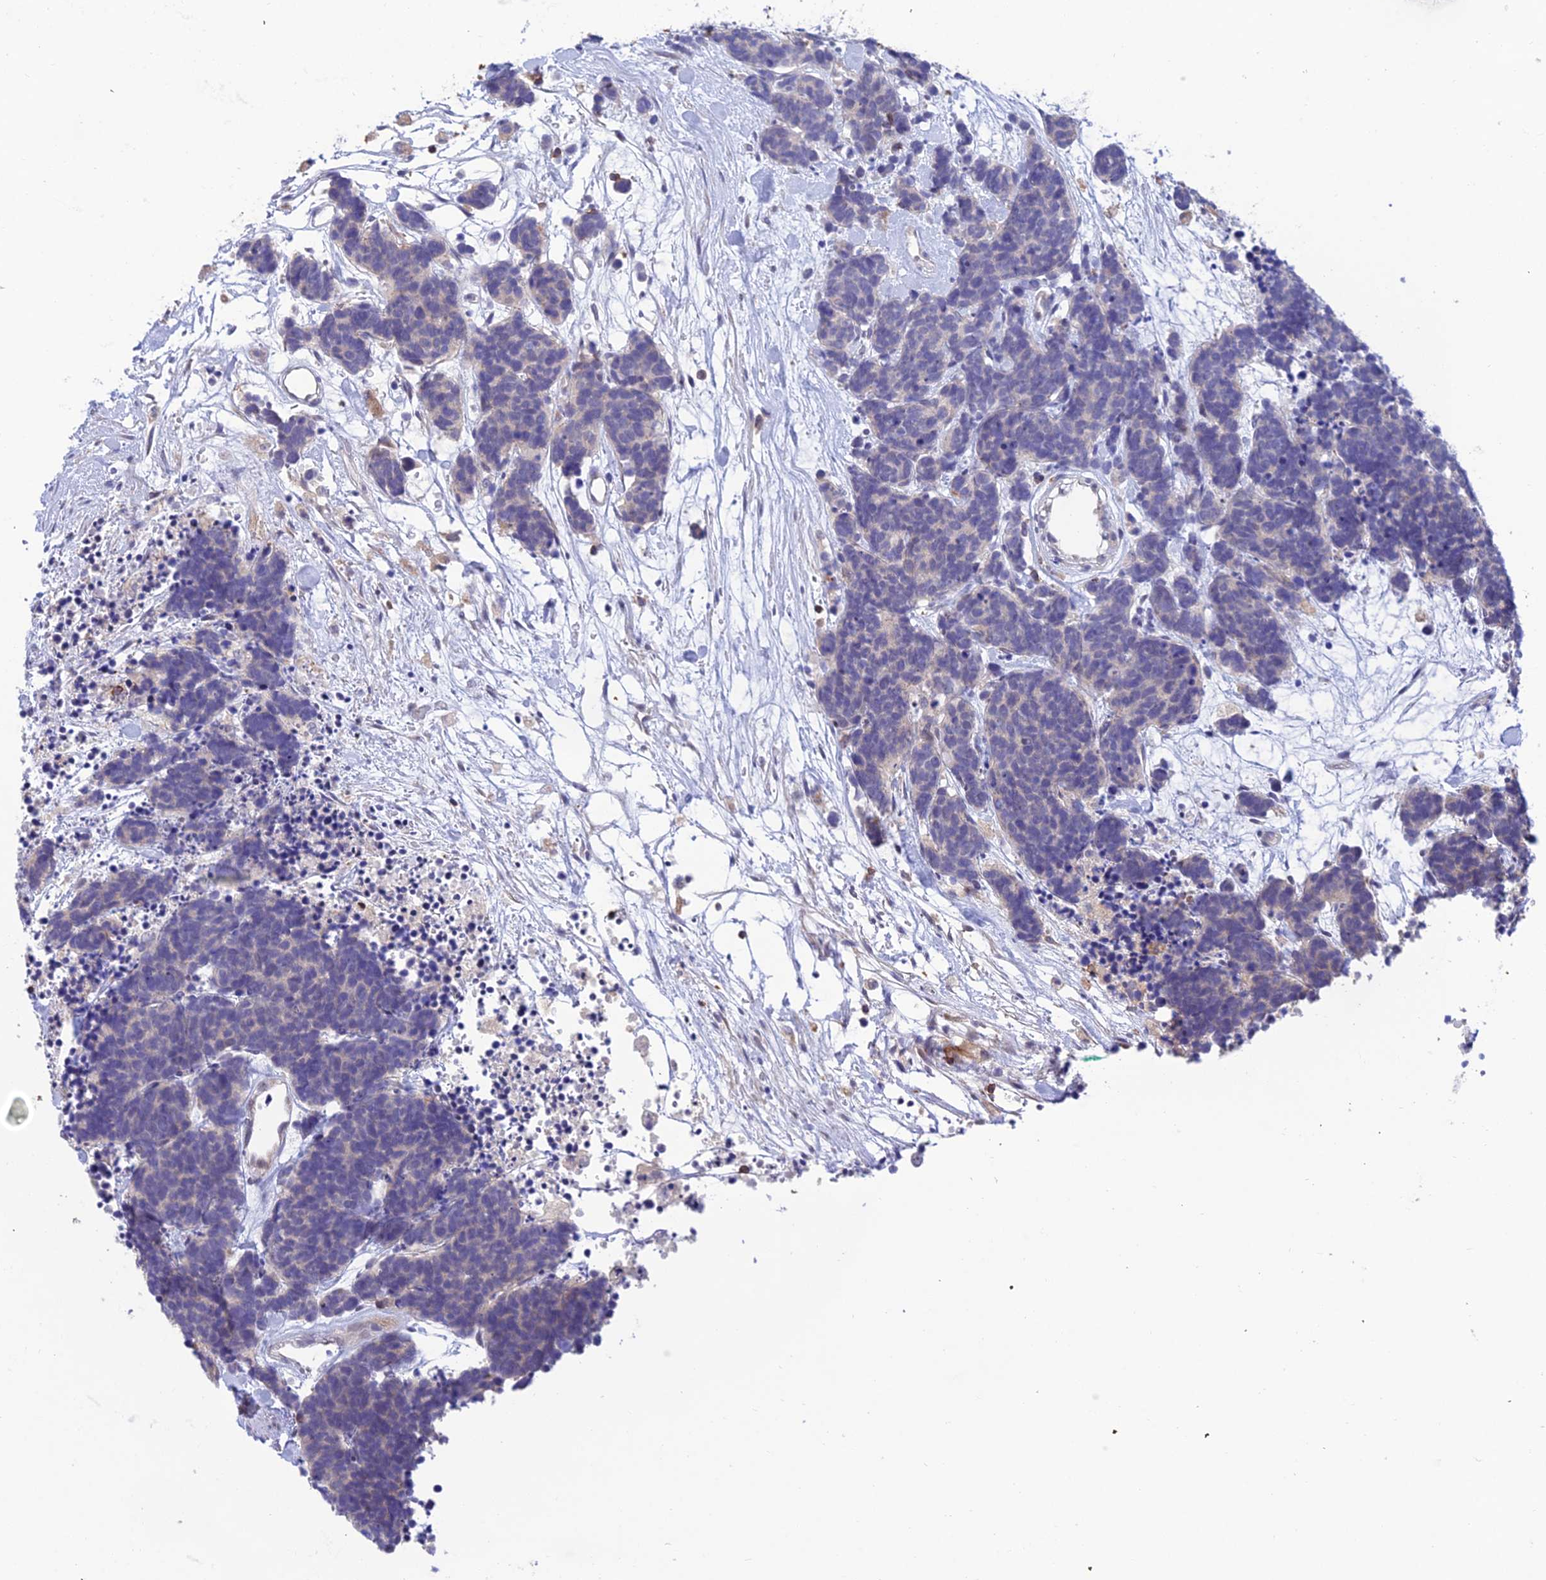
{"staining": {"intensity": "negative", "quantity": "none", "location": "none"}, "tissue": "carcinoid", "cell_type": "Tumor cells", "image_type": "cancer", "snomed": [{"axis": "morphology", "description": "Carcinoma, NOS"}, {"axis": "morphology", "description": "Carcinoid, malignant, NOS"}, {"axis": "topography", "description": "Urinary bladder"}], "caption": "IHC of carcinoid (malignant) demonstrates no expression in tumor cells. (Immunohistochemistry, brightfield microscopy, high magnification).", "gene": "FAM76A", "patient": {"sex": "male", "age": 57}}